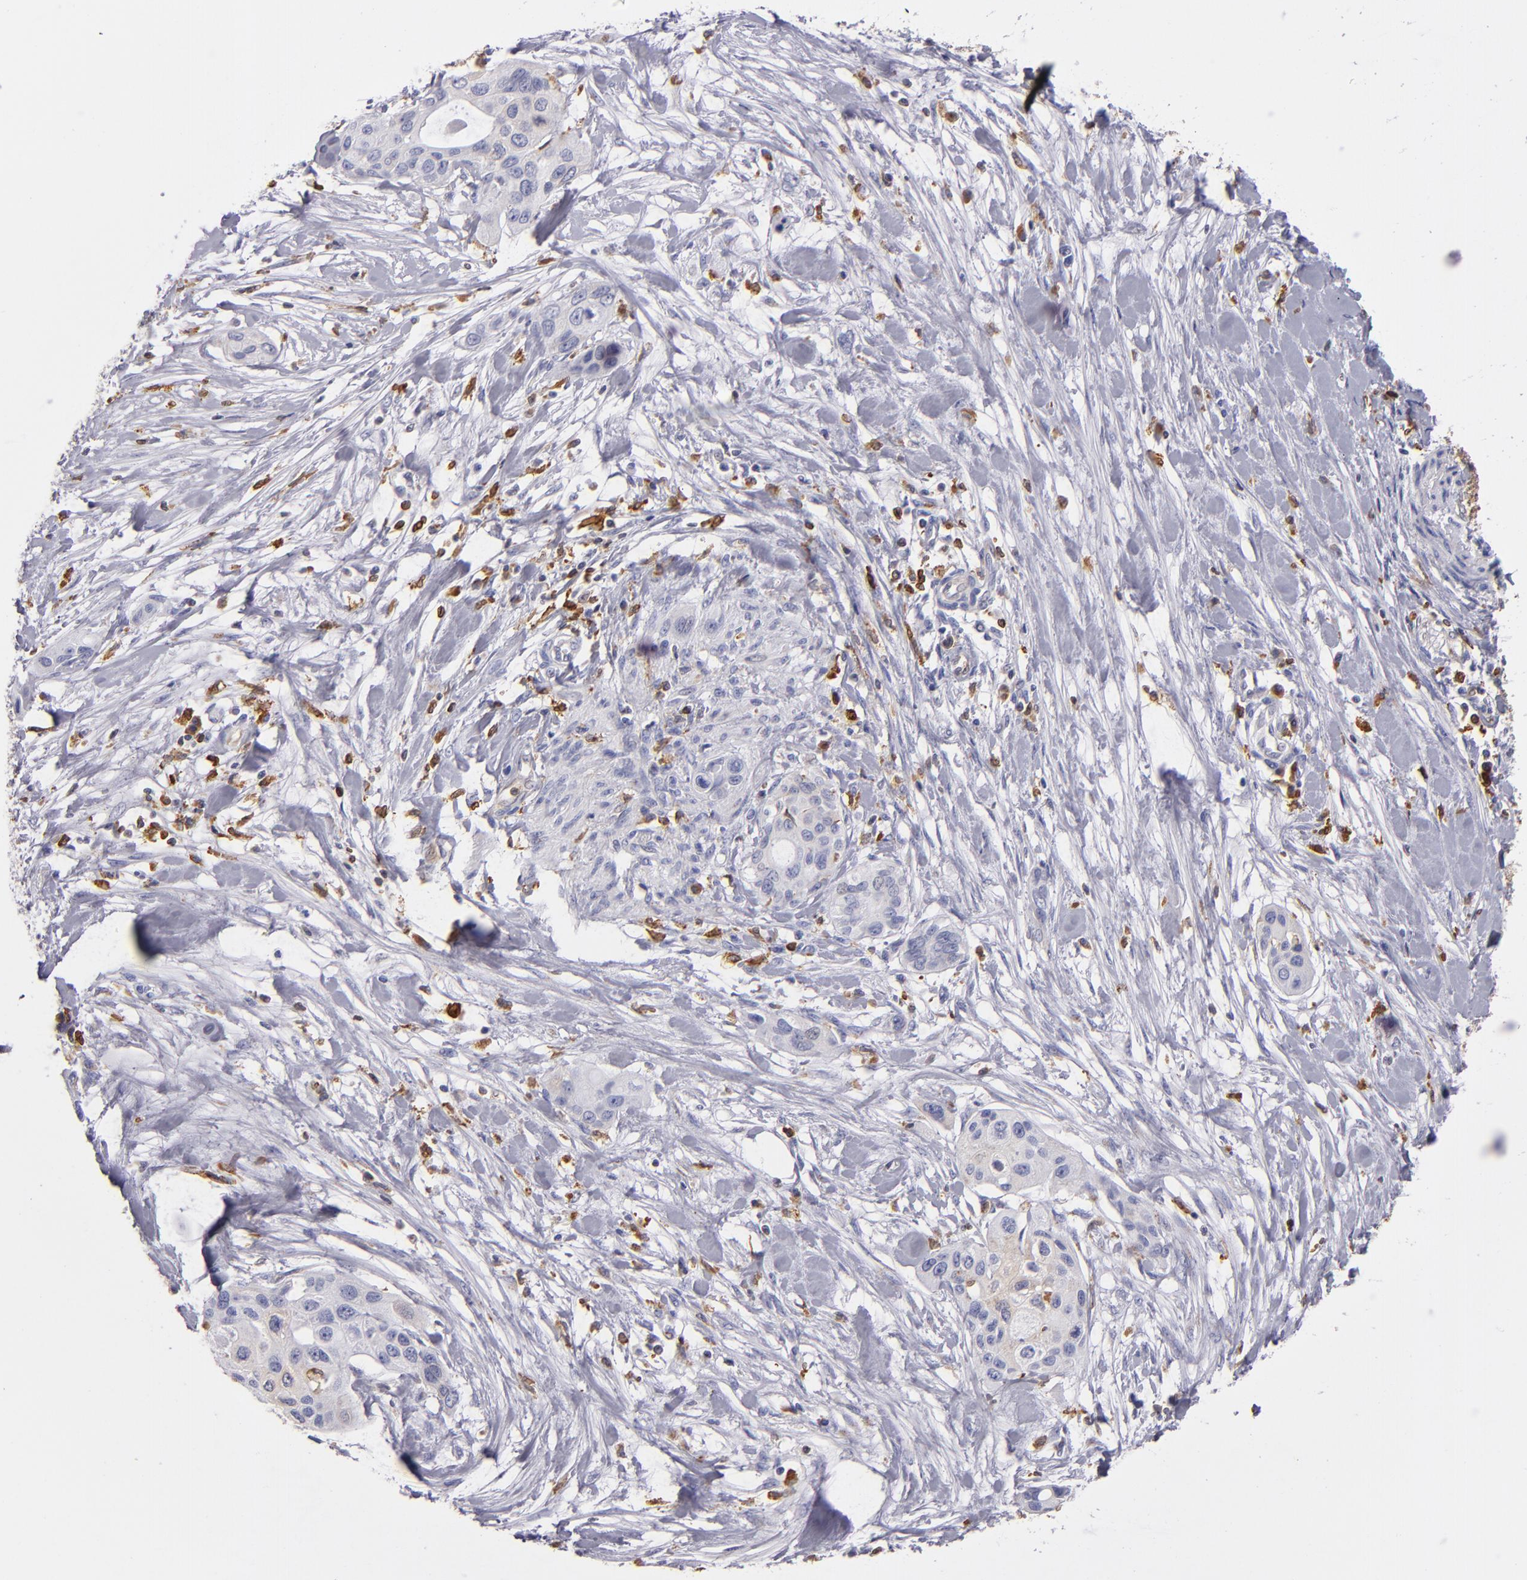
{"staining": {"intensity": "weak", "quantity": "<25%", "location": "cytoplasmic/membranous"}, "tissue": "pancreatic cancer", "cell_type": "Tumor cells", "image_type": "cancer", "snomed": [{"axis": "morphology", "description": "Adenocarcinoma, NOS"}, {"axis": "topography", "description": "Pancreas"}], "caption": "High magnification brightfield microscopy of pancreatic cancer (adenocarcinoma) stained with DAB (brown) and counterstained with hematoxylin (blue): tumor cells show no significant expression.", "gene": "CD74", "patient": {"sex": "female", "age": 60}}